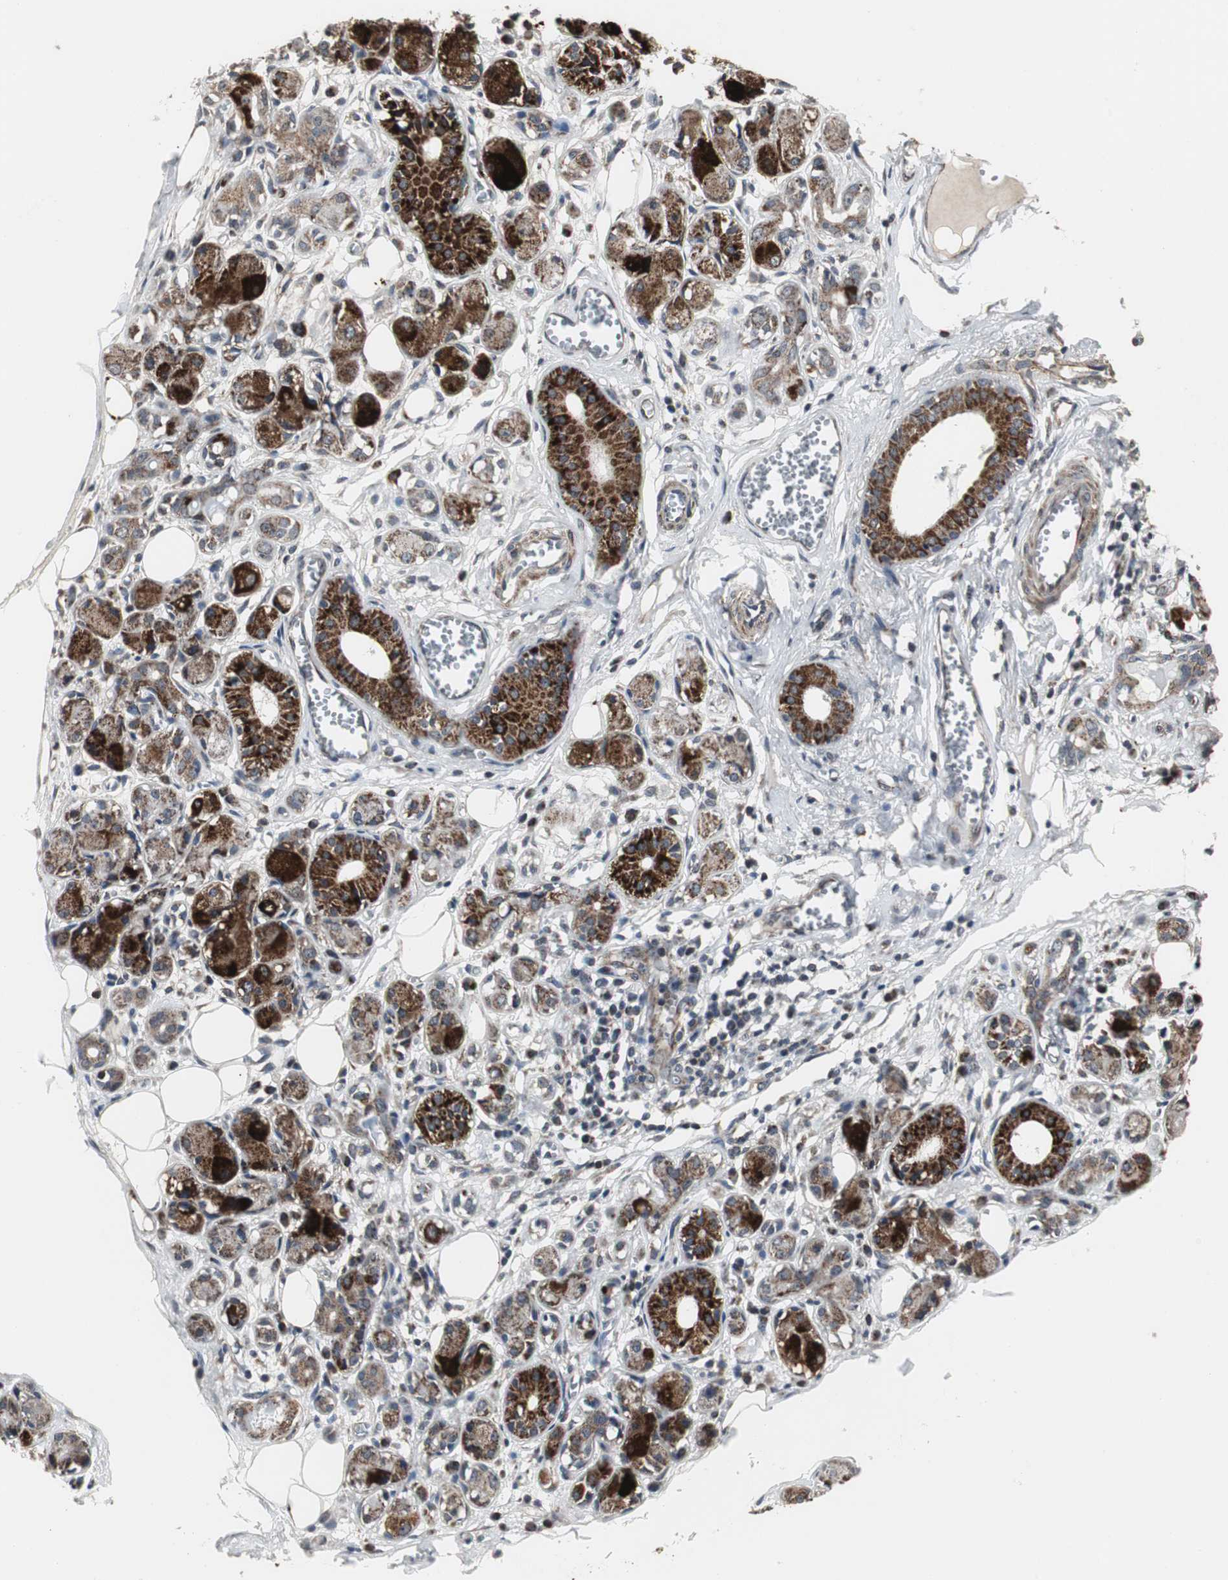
{"staining": {"intensity": "negative", "quantity": "none", "location": "none"}, "tissue": "adipose tissue", "cell_type": "Adipocytes", "image_type": "normal", "snomed": [{"axis": "morphology", "description": "Normal tissue, NOS"}, {"axis": "morphology", "description": "Inflammation, NOS"}, {"axis": "topography", "description": "Vascular tissue"}, {"axis": "topography", "description": "Salivary gland"}], "caption": "This is an immunohistochemistry (IHC) histopathology image of unremarkable human adipose tissue. There is no expression in adipocytes.", "gene": "MRPL40", "patient": {"sex": "female", "age": 75}}